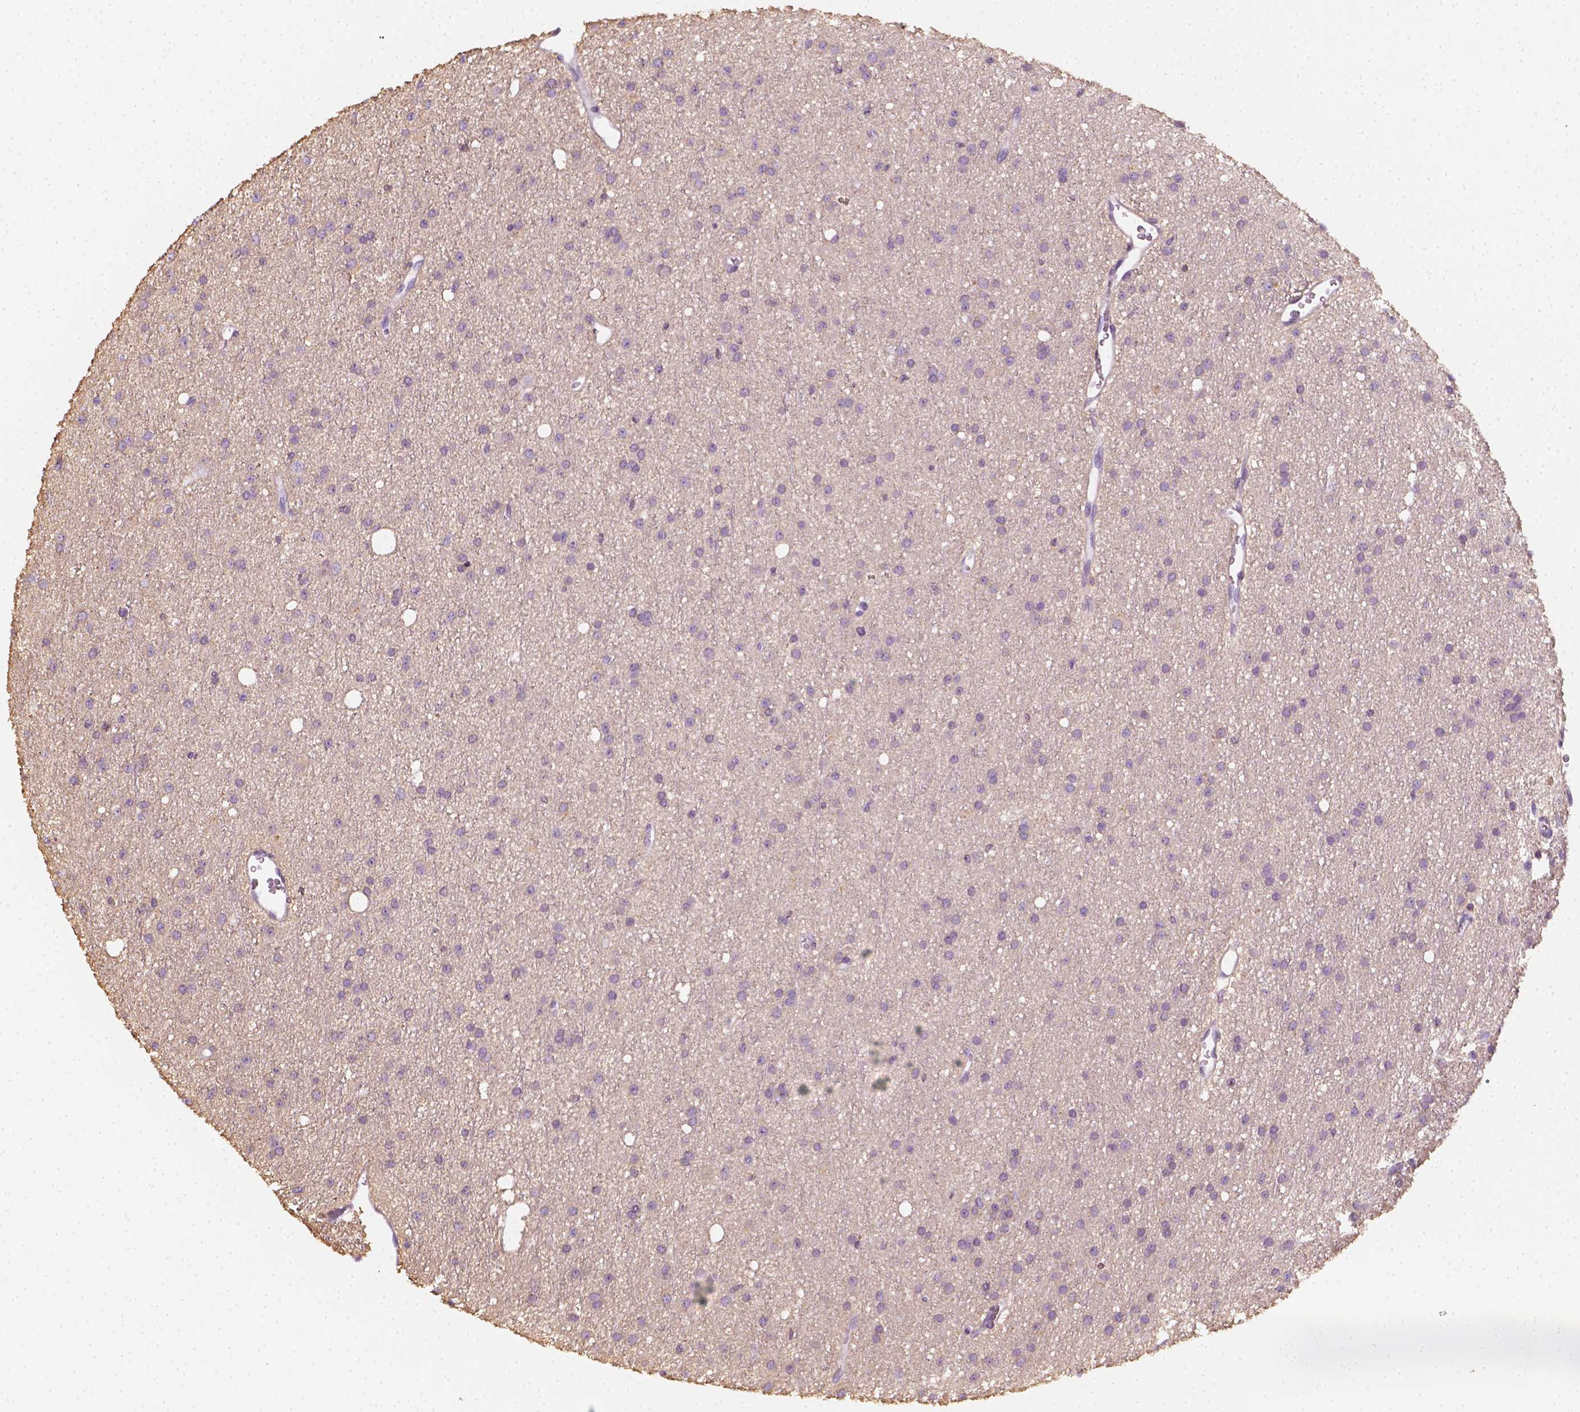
{"staining": {"intensity": "negative", "quantity": "none", "location": "none"}, "tissue": "glioma", "cell_type": "Tumor cells", "image_type": "cancer", "snomed": [{"axis": "morphology", "description": "Glioma, malignant, Low grade"}, {"axis": "topography", "description": "Brain"}], "caption": "Human glioma stained for a protein using IHC demonstrates no staining in tumor cells.", "gene": "EPHB1", "patient": {"sex": "male", "age": 27}}